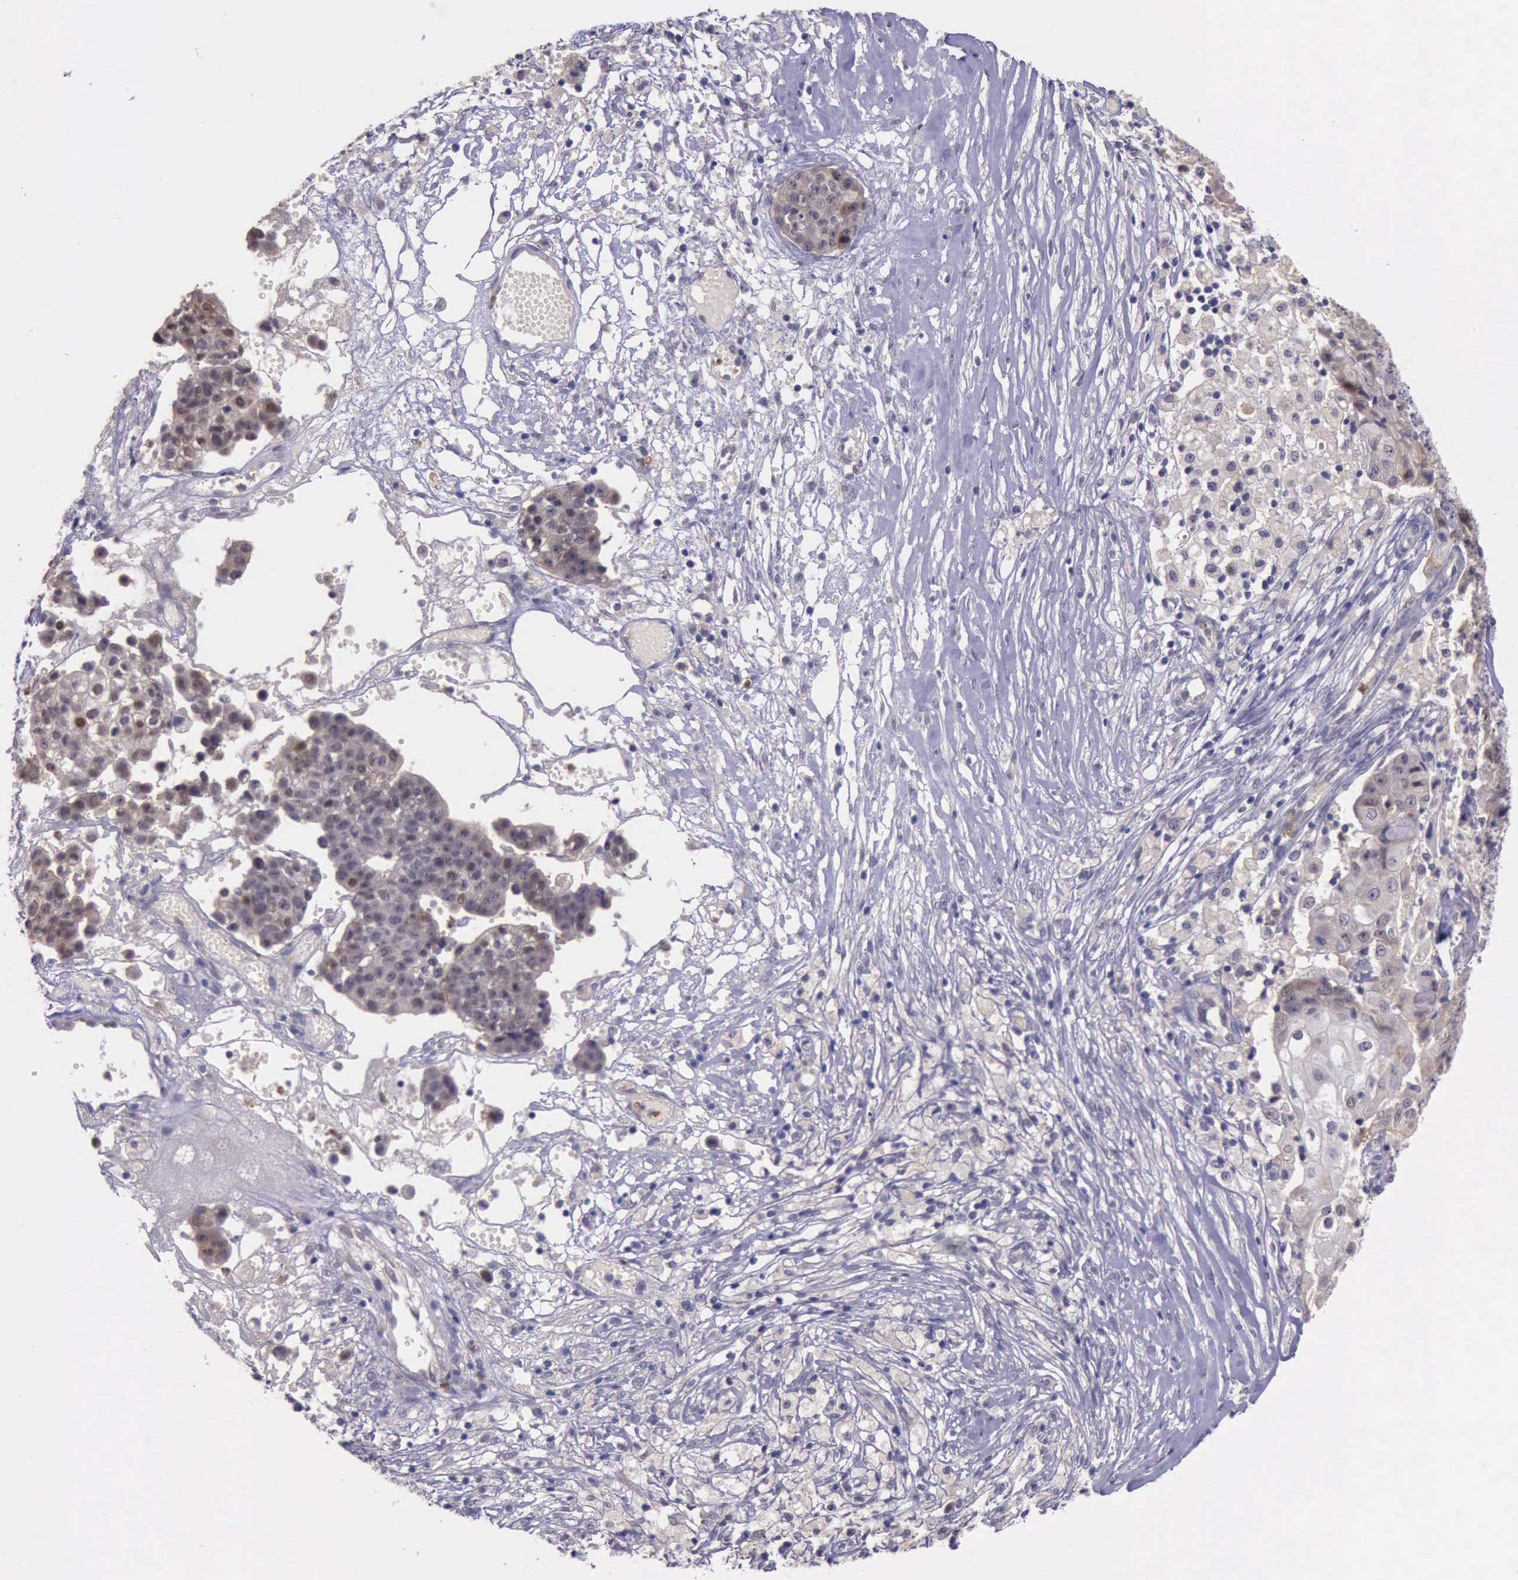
{"staining": {"intensity": "moderate", "quantity": ">75%", "location": "cytoplasmic/membranous"}, "tissue": "ovarian cancer", "cell_type": "Tumor cells", "image_type": "cancer", "snomed": [{"axis": "morphology", "description": "Carcinoma, endometroid"}, {"axis": "topography", "description": "Ovary"}], "caption": "Tumor cells demonstrate medium levels of moderate cytoplasmic/membranous expression in approximately >75% of cells in ovarian cancer (endometroid carcinoma). Nuclei are stained in blue.", "gene": "PLEK2", "patient": {"sex": "female", "age": 42}}